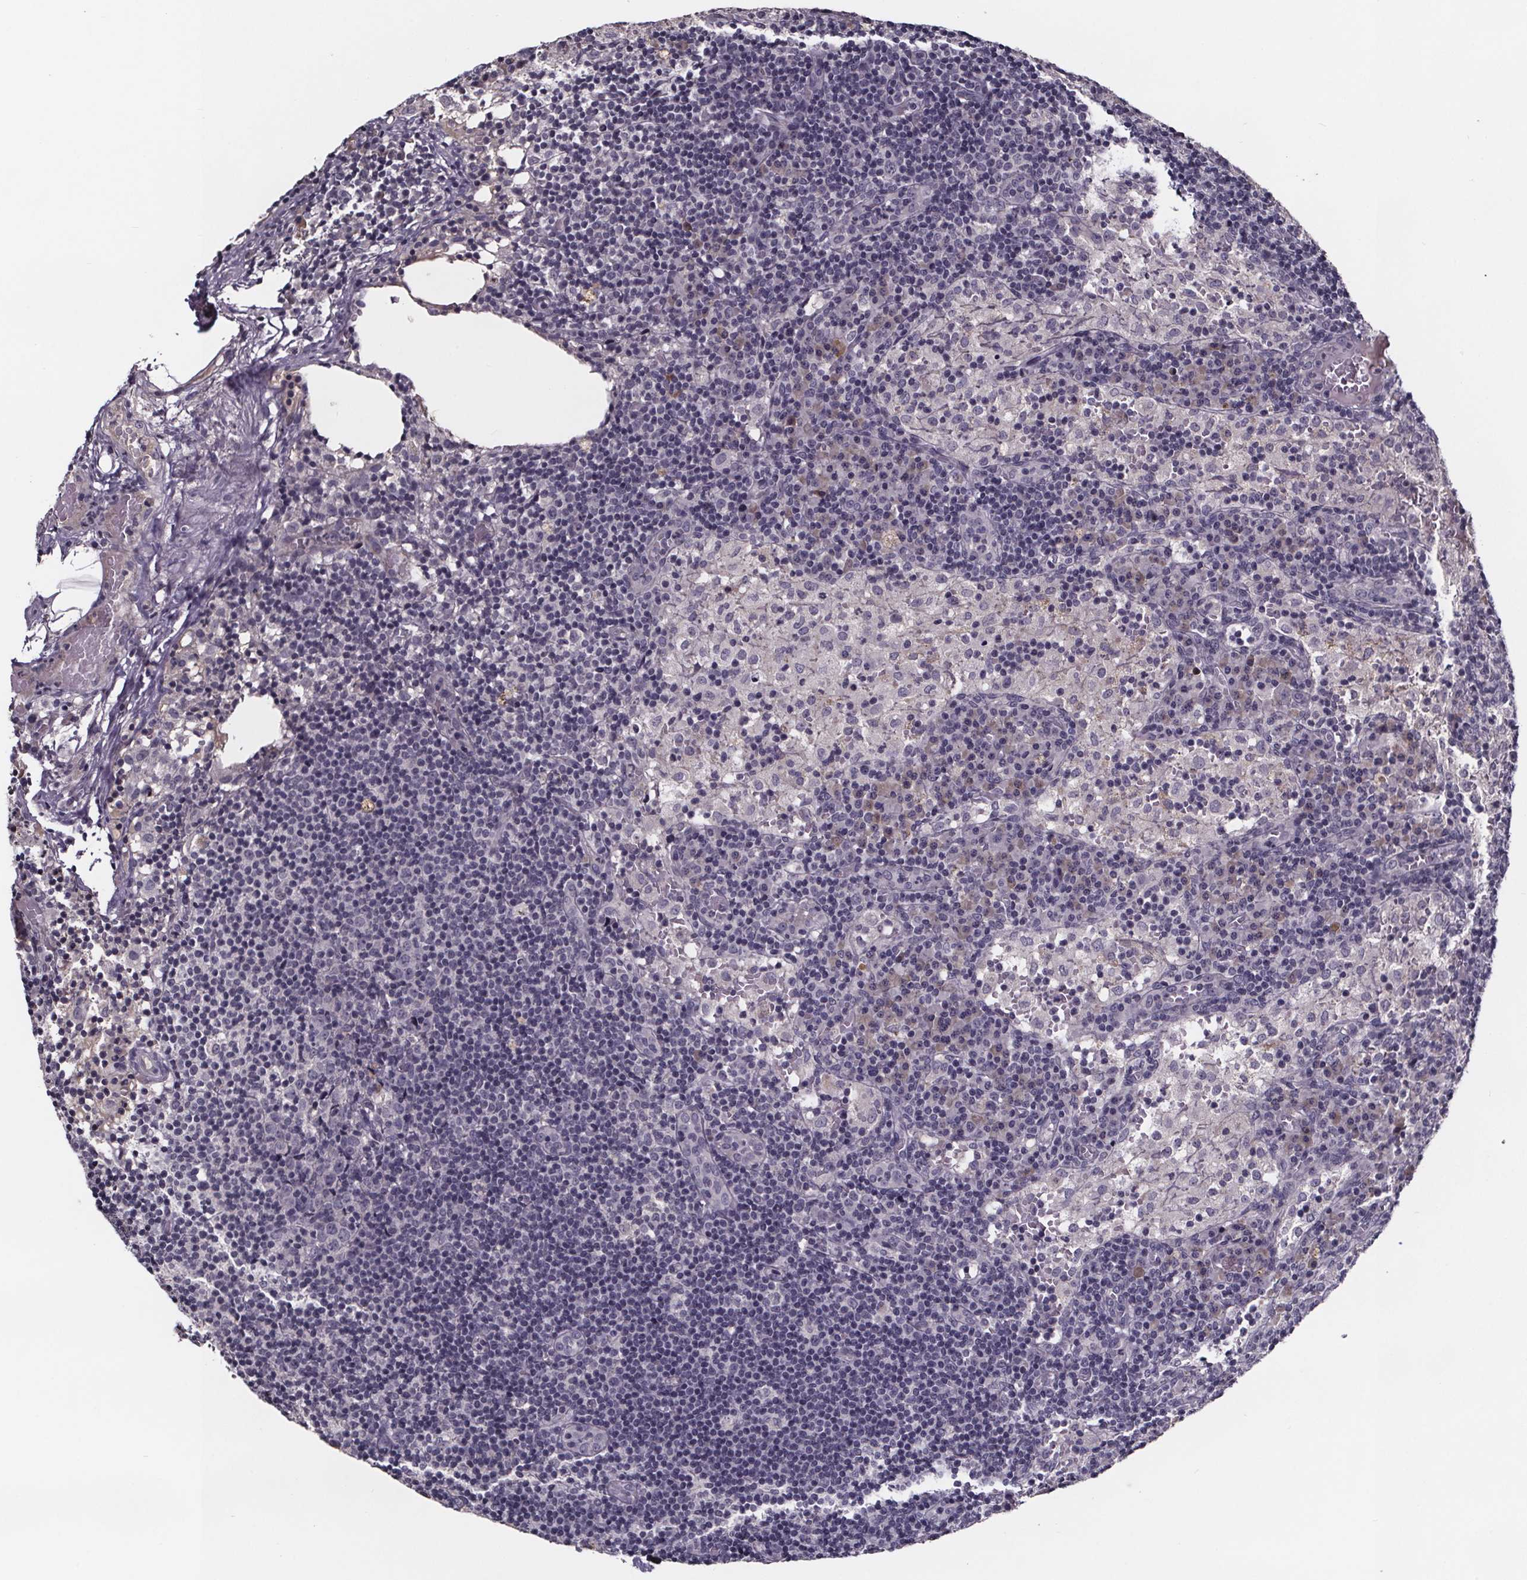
{"staining": {"intensity": "negative", "quantity": "none", "location": "none"}, "tissue": "lymph node", "cell_type": "Germinal center cells", "image_type": "normal", "snomed": [{"axis": "morphology", "description": "Normal tissue, NOS"}, {"axis": "topography", "description": "Lymph node"}], "caption": "IHC histopathology image of unremarkable lymph node stained for a protein (brown), which shows no expression in germinal center cells.", "gene": "NPHP4", "patient": {"sex": "male", "age": 62}}